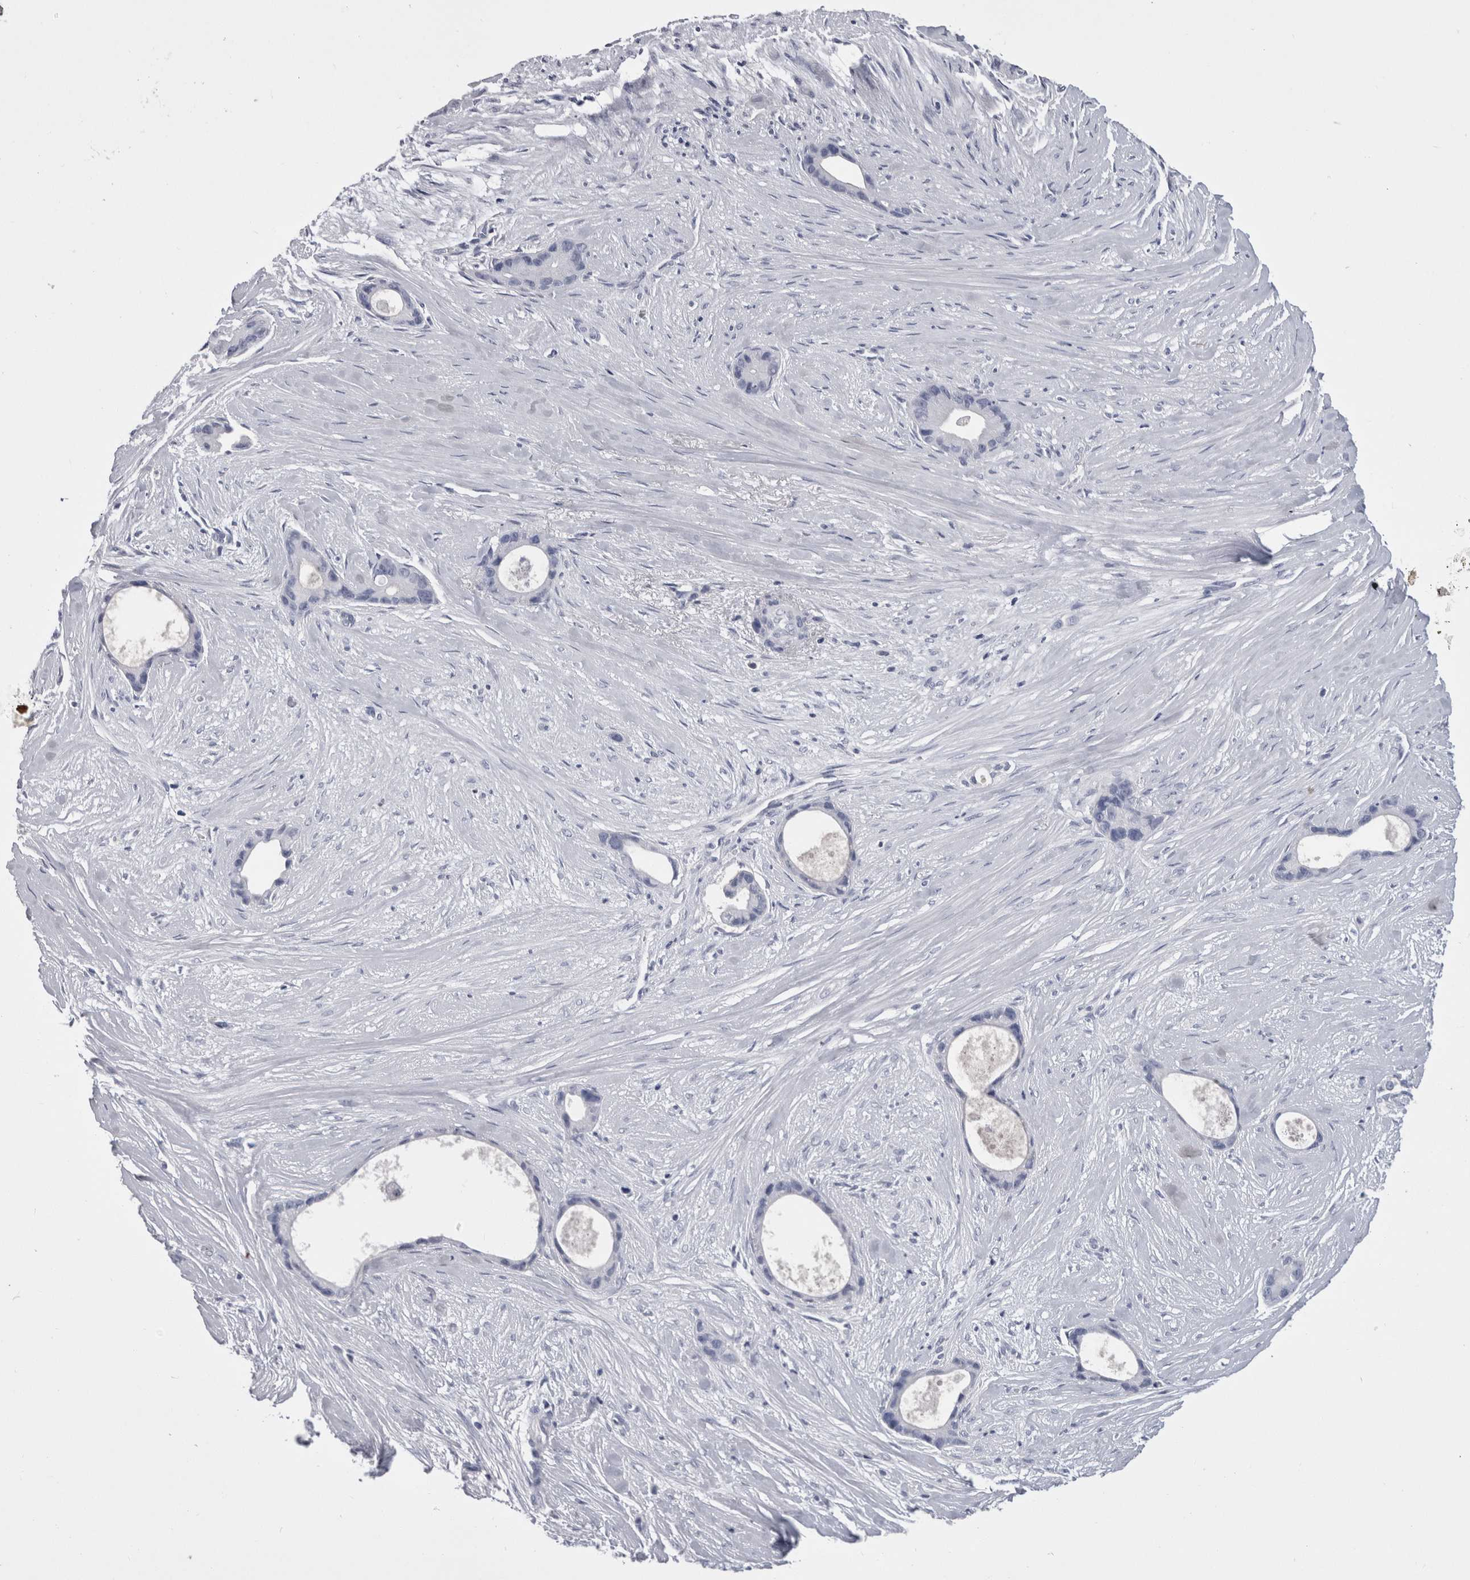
{"staining": {"intensity": "negative", "quantity": "none", "location": "none"}, "tissue": "liver cancer", "cell_type": "Tumor cells", "image_type": "cancer", "snomed": [{"axis": "morphology", "description": "Cholangiocarcinoma"}, {"axis": "topography", "description": "Liver"}], "caption": "A high-resolution image shows IHC staining of cholangiocarcinoma (liver), which exhibits no significant positivity in tumor cells.", "gene": "PAX5", "patient": {"sex": "female", "age": 55}}